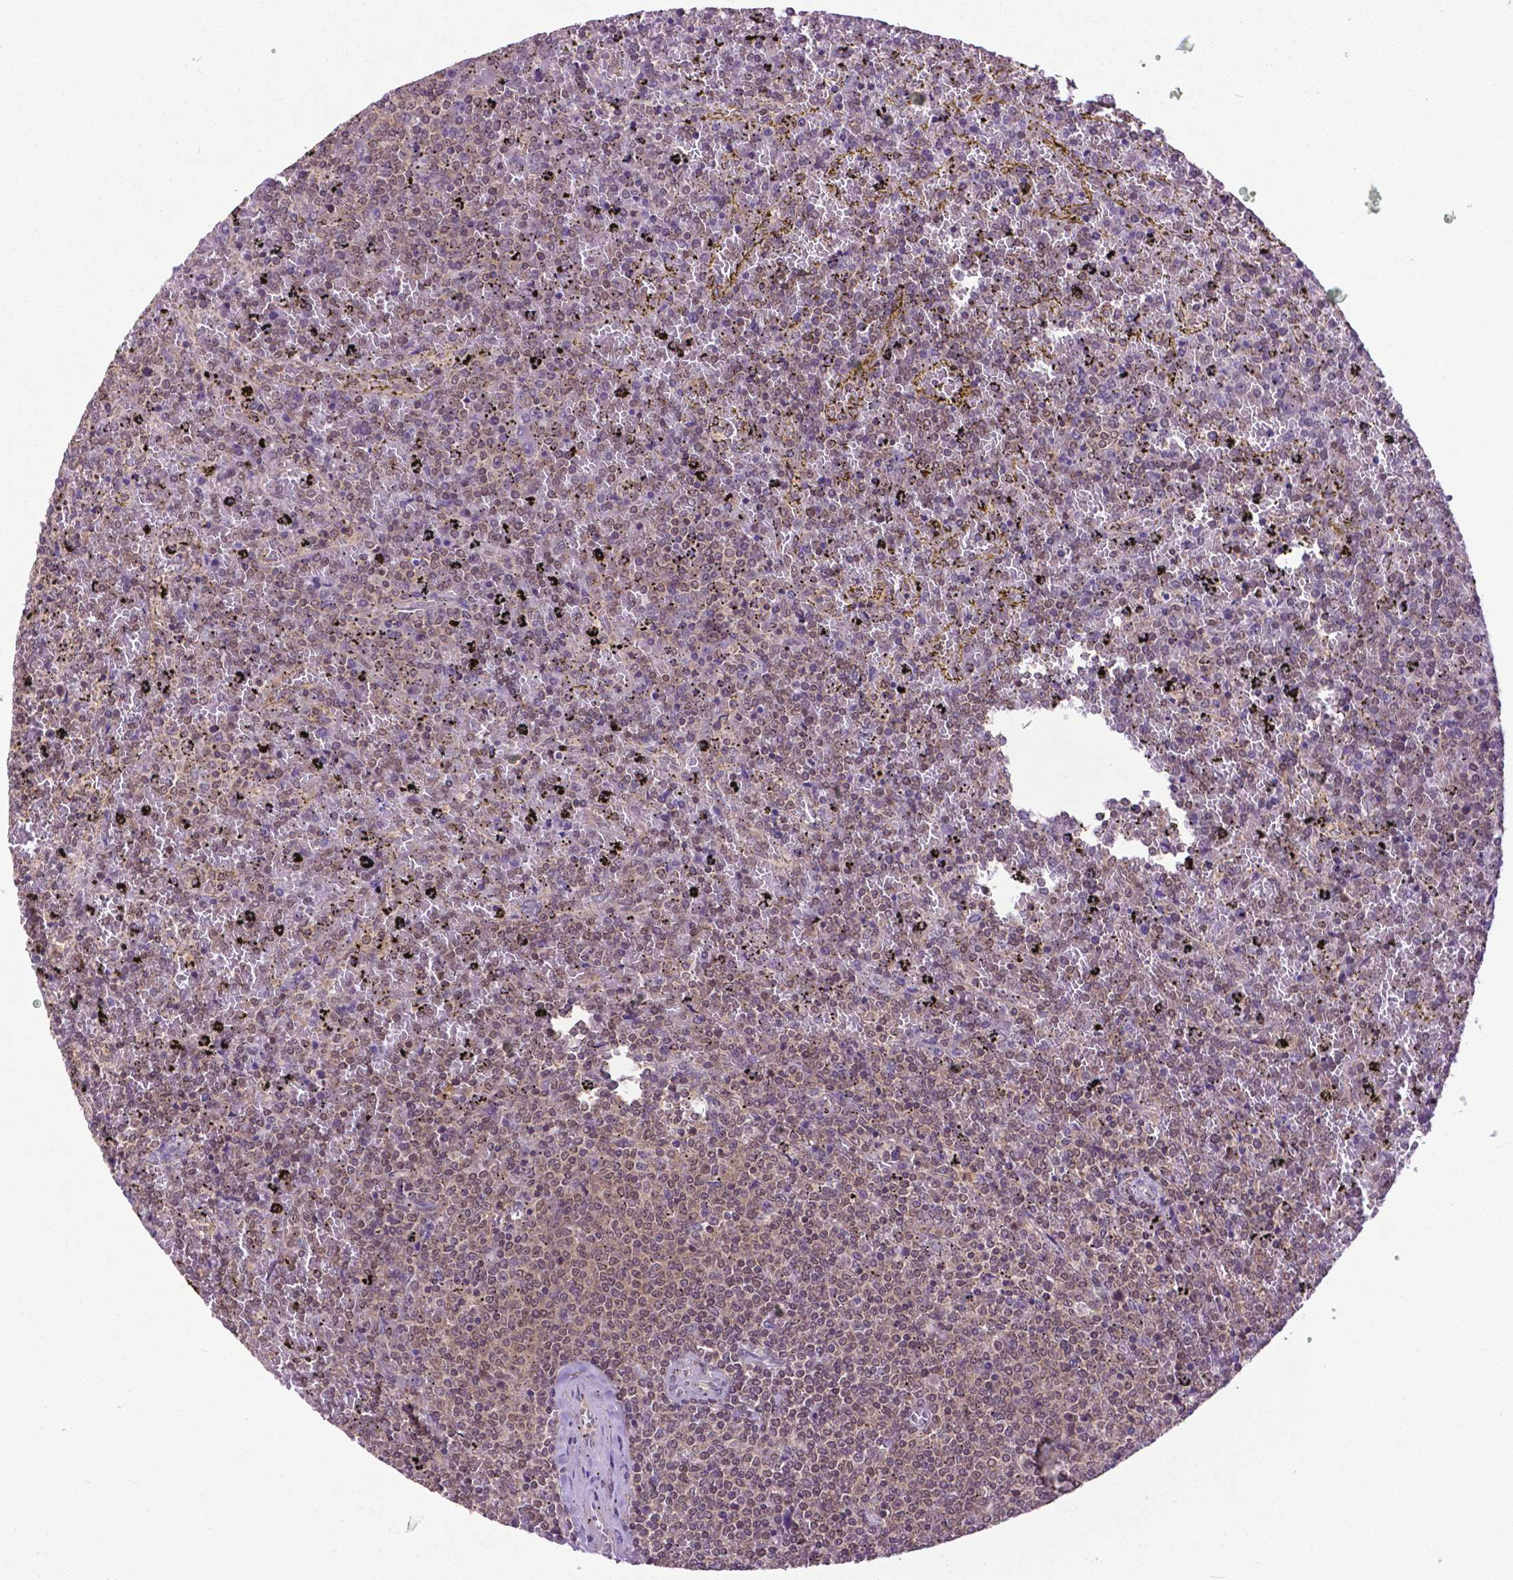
{"staining": {"intensity": "weak", "quantity": "<25%", "location": "nuclear"}, "tissue": "lymphoma", "cell_type": "Tumor cells", "image_type": "cancer", "snomed": [{"axis": "morphology", "description": "Malignant lymphoma, non-Hodgkin's type, Low grade"}, {"axis": "topography", "description": "Spleen"}], "caption": "Low-grade malignant lymphoma, non-Hodgkin's type stained for a protein using IHC displays no staining tumor cells.", "gene": "OTUB1", "patient": {"sex": "female", "age": 77}}